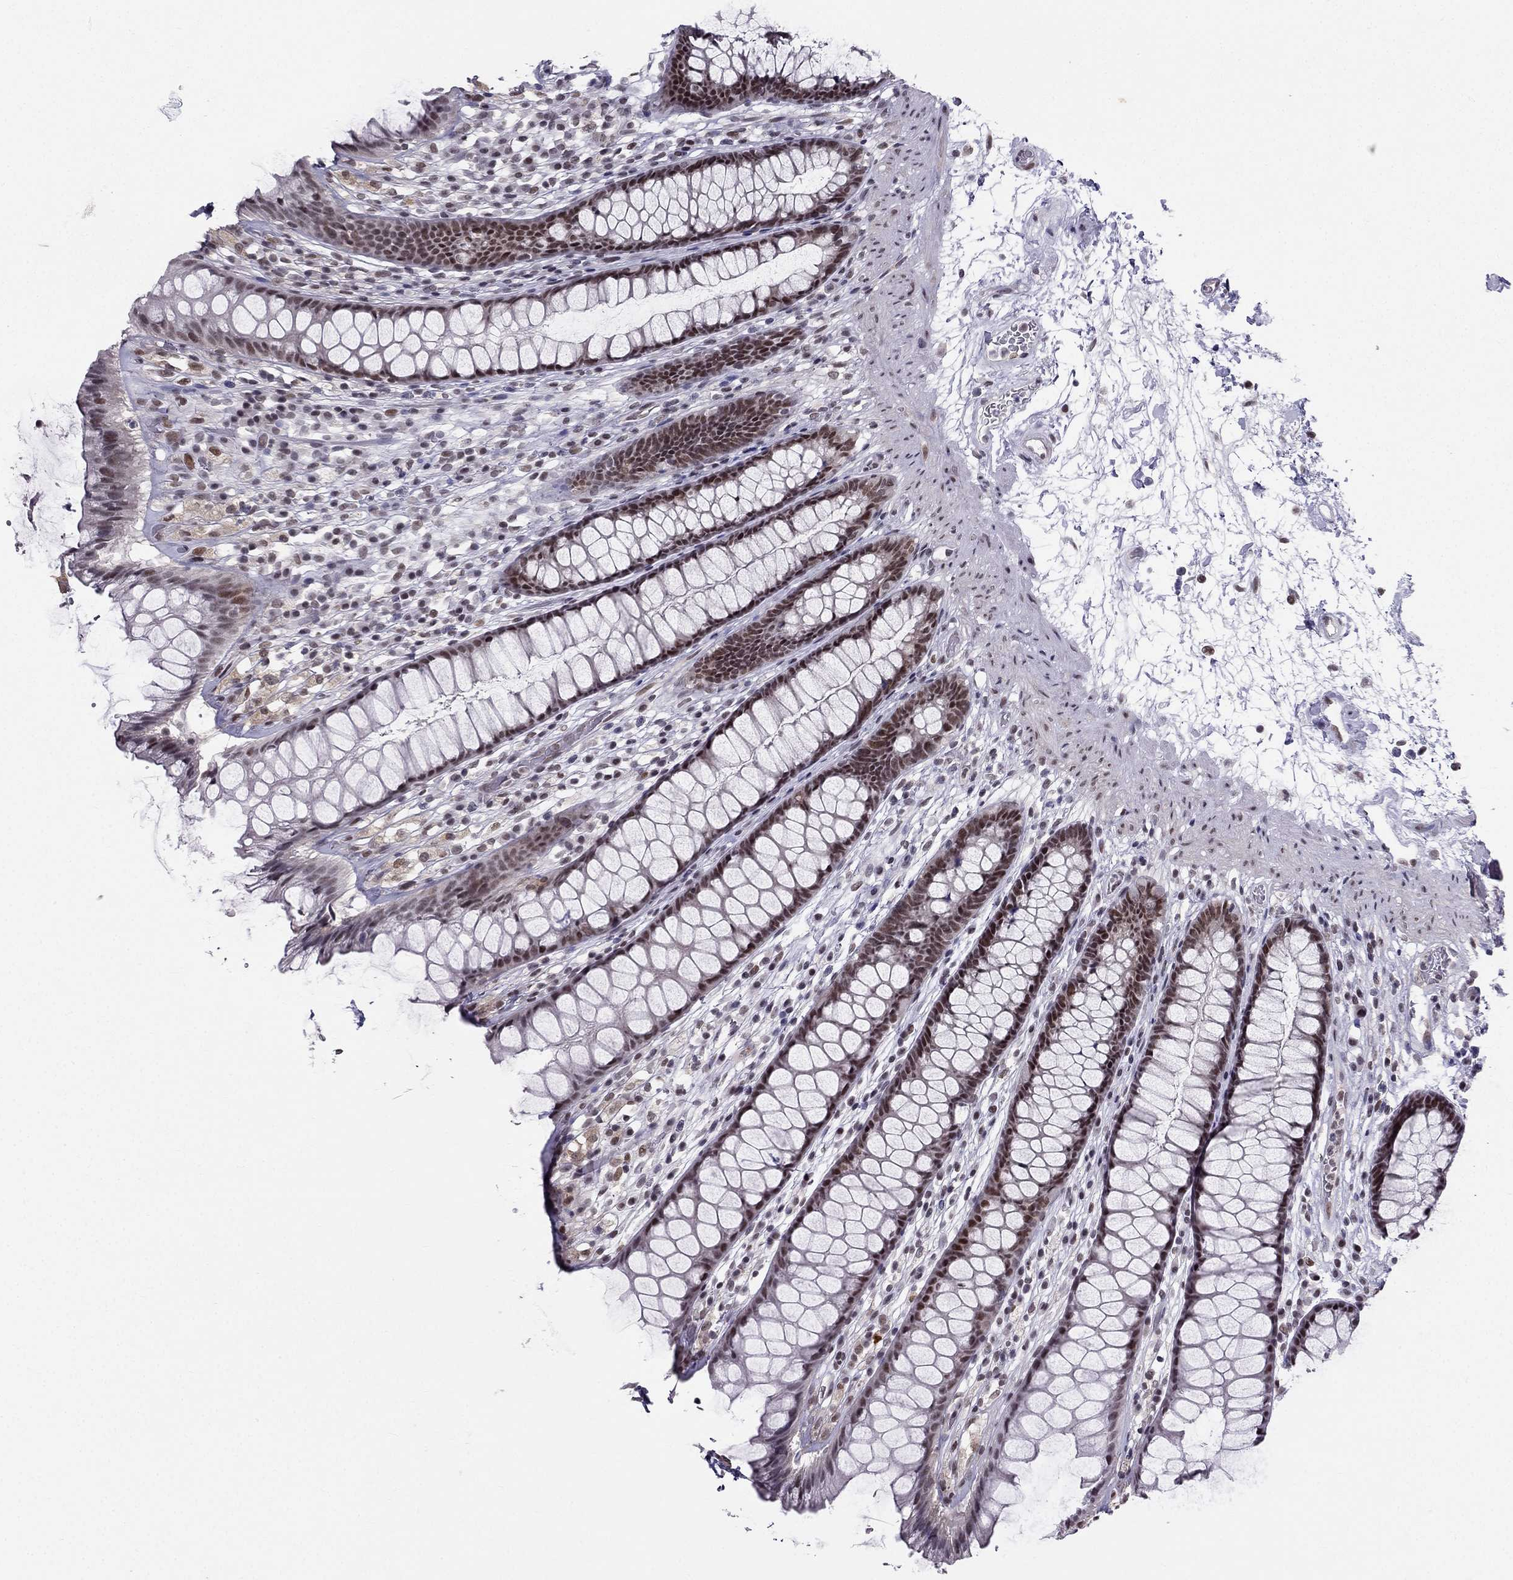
{"staining": {"intensity": "moderate", "quantity": "25%-75%", "location": "nuclear"}, "tissue": "rectum", "cell_type": "Glandular cells", "image_type": "normal", "snomed": [{"axis": "morphology", "description": "Normal tissue, NOS"}, {"axis": "topography", "description": "Rectum"}], "caption": "Immunohistochemical staining of normal human rectum displays medium levels of moderate nuclear positivity in about 25%-75% of glandular cells. The protein is stained brown, and the nuclei are stained in blue (DAB IHC with brightfield microscopy, high magnification).", "gene": "RPRD2", "patient": {"sex": "male", "age": 72}}